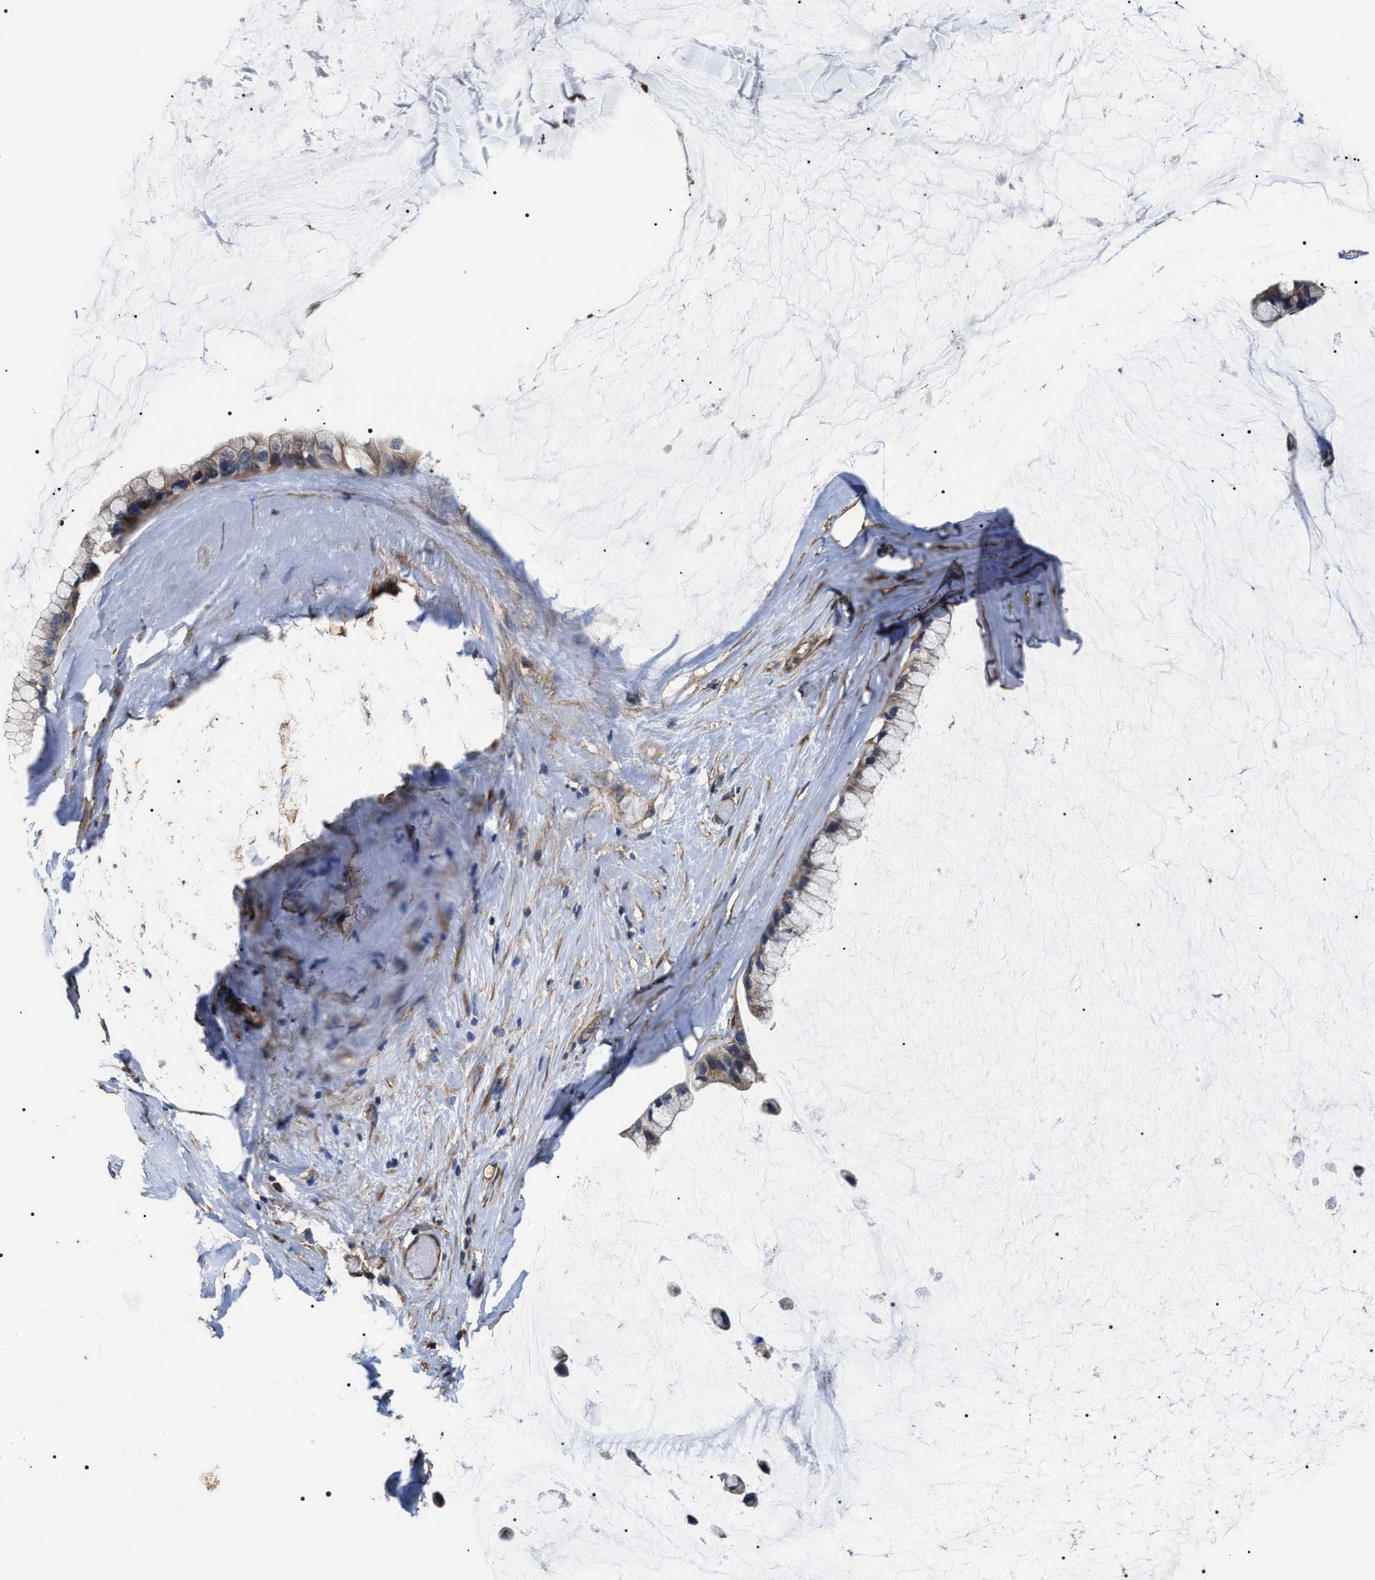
{"staining": {"intensity": "weak", "quantity": ">75%", "location": "cytoplasmic/membranous"}, "tissue": "ovarian cancer", "cell_type": "Tumor cells", "image_type": "cancer", "snomed": [{"axis": "morphology", "description": "Cystadenocarcinoma, mucinous, NOS"}, {"axis": "topography", "description": "Ovary"}], "caption": "Protein staining of mucinous cystadenocarcinoma (ovarian) tissue displays weak cytoplasmic/membranous expression in about >75% of tumor cells.", "gene": "TSPAN33", "patient": {"sex": "female", "age": 39}}